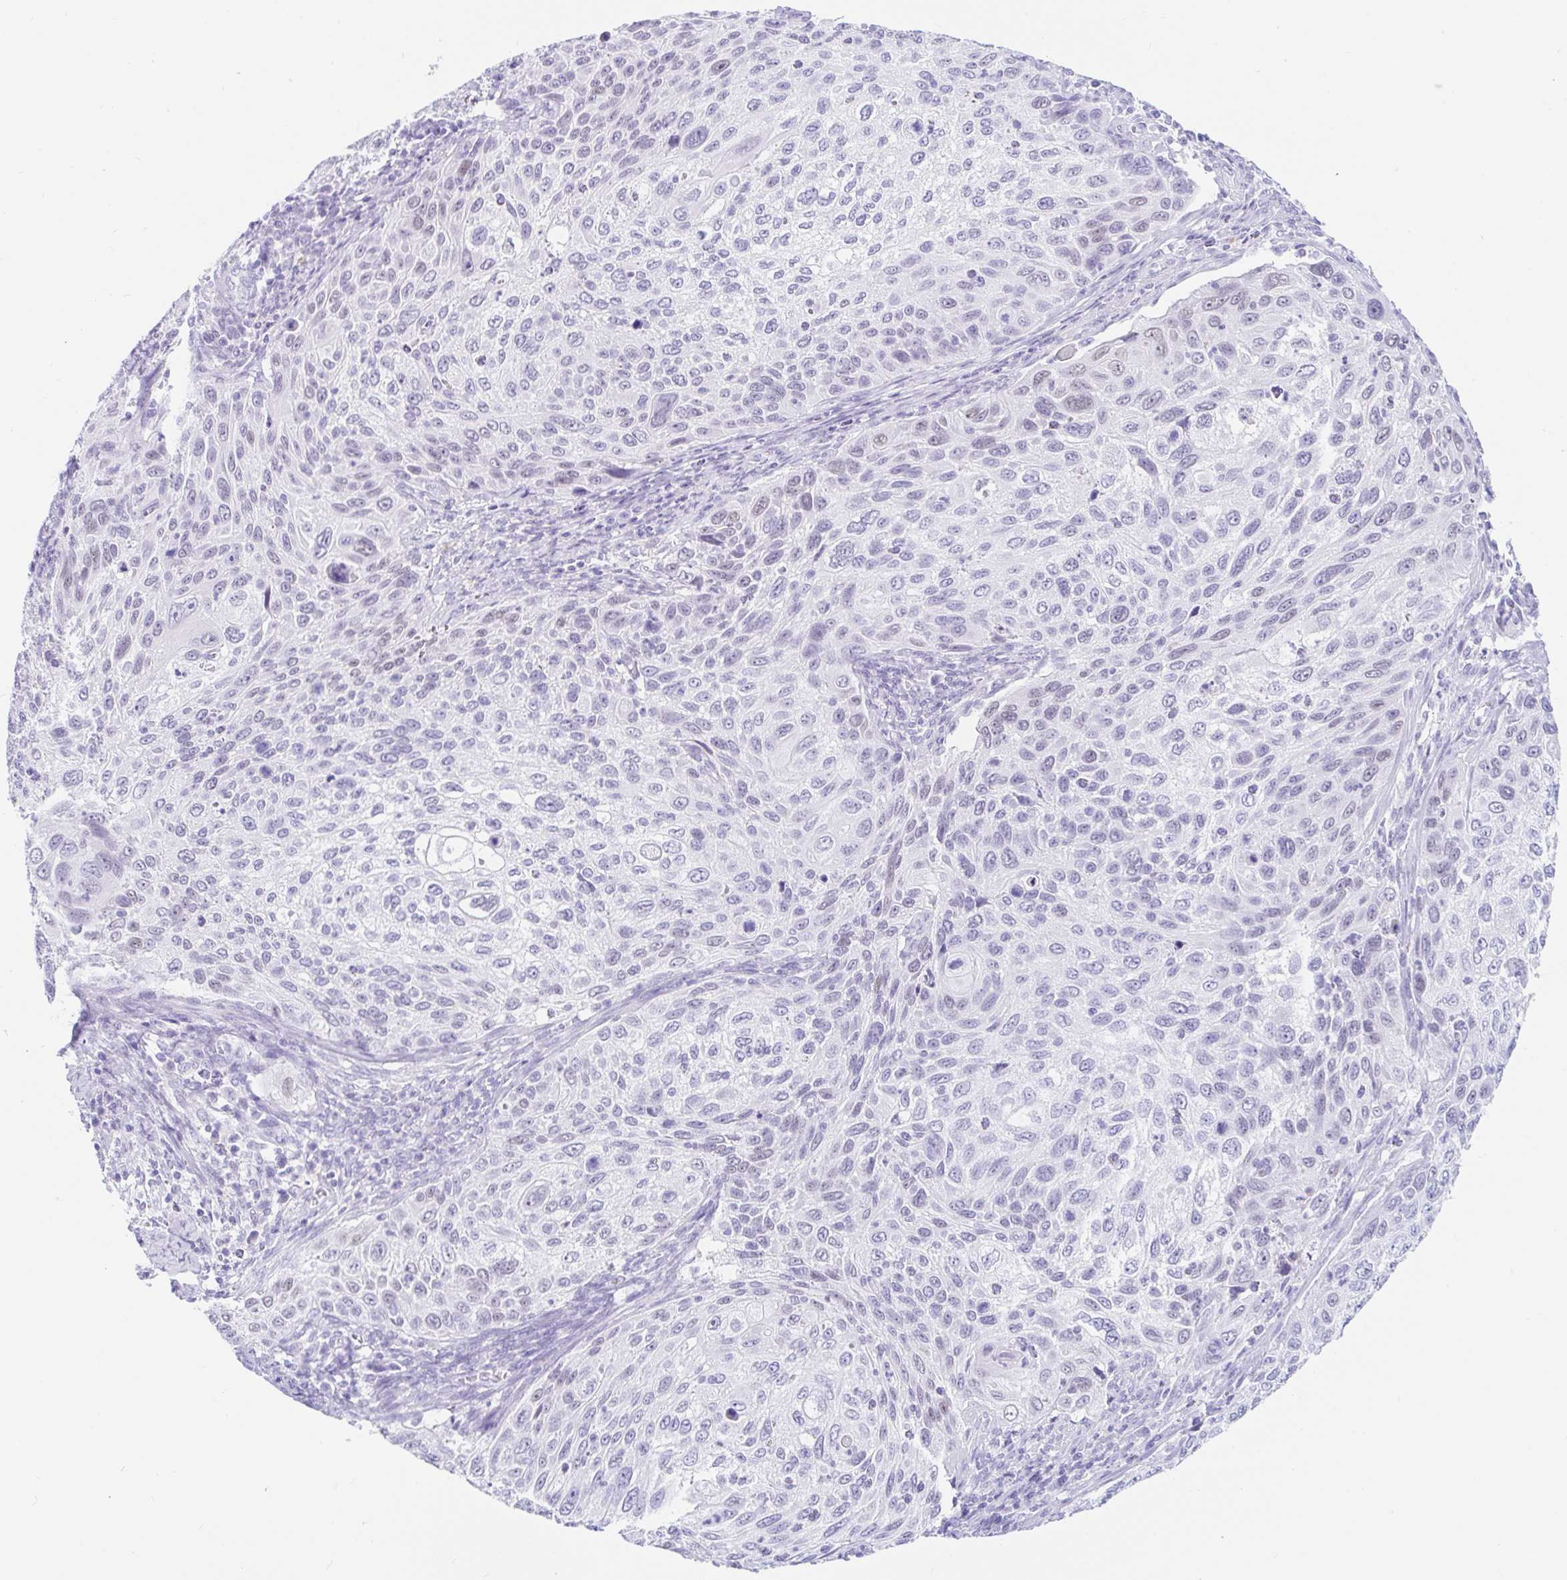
{"staining": {"intensity": "negative", "quantity": "none", "location": "none"}, "tissue": "cervical cancer", "cell_type": "Tumor cells", "image_type": "cancer", "snomed": [{"axis": "morphology", "description": "Squamous cell carcinoma, NOS"}, {"axis": "topography", "description": "Cervix"}], "caption": "Image shows no significant protein positivity in tumor cells of cervical cancer.", "gene": "OR6T1", "patient": {"sex": "female", "age": 70}}